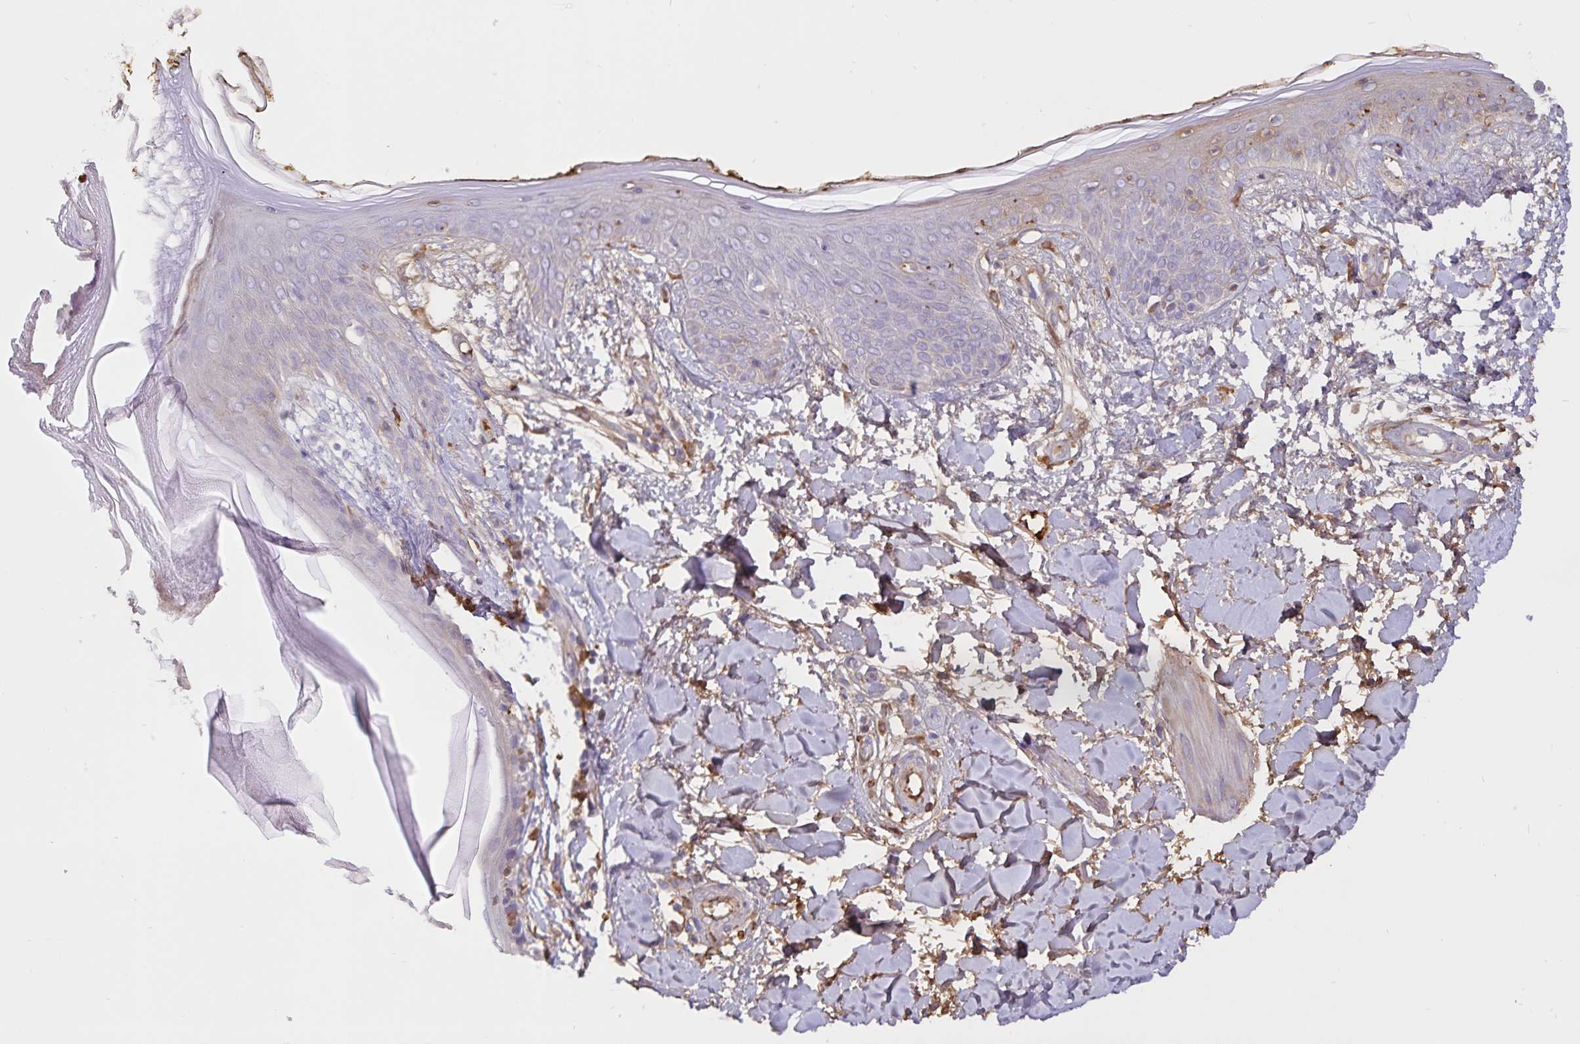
{"staining": {"intensity": "negative", "quantity": "none", "location": "none"}, "tissue": "skin", "cell_type": "Fibroblasts", "image_type": "normal", "snomed": [{"axis": "morphology", "description": "Normal tissue, NOS"}, {"axis": "topography", "description": "Skin"}], "caption": "Skin was stained to show a protein in brown. There is no significant expression in fibroblasts. (DAB (3,3'-diaminobenzidine) immunohistochemistry (IHC) with hematoxylin counter stain).", "gene": "FGG", "patient": {"sex": "female", "age": 34}}